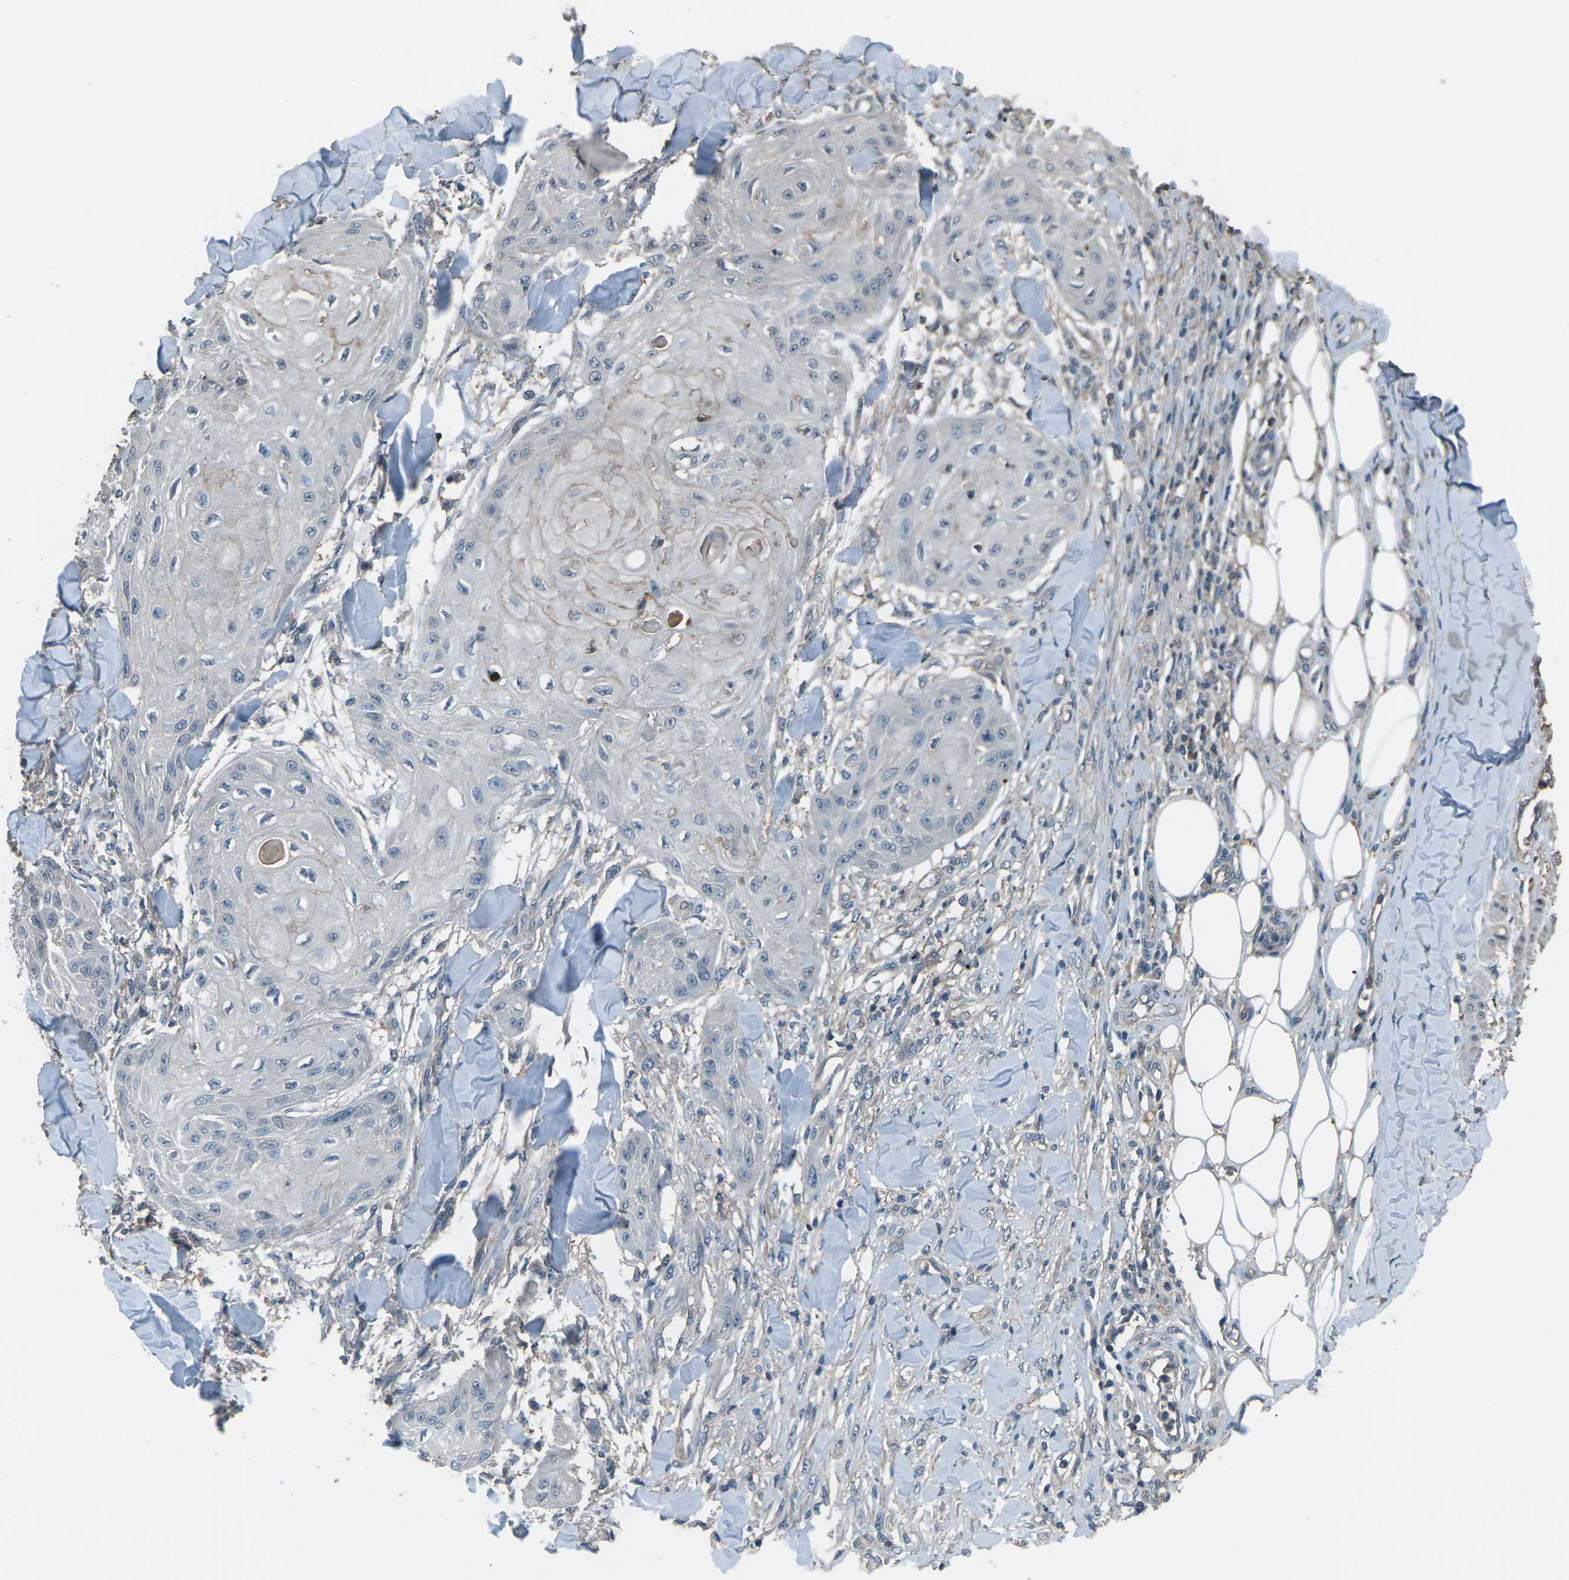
{"staining": {"intensity": "negative", "quantity": "none", "location": "none"}, "tissue": "skin cancer", "cell_type": "Tumor cells", "image_type": "cancer", "snomed": [{"axis": "morphology", "description": "Squamous cell carcinoma, NOS"}, {"axis": "topography", "description": "Skin"}], "caption": "Immunohistochemical staining of skin squamous cell carcinoma shows no significant staining in tumor cells.", "gene": "CMTM4", "patient": {"sex": "male", "age": 74}}